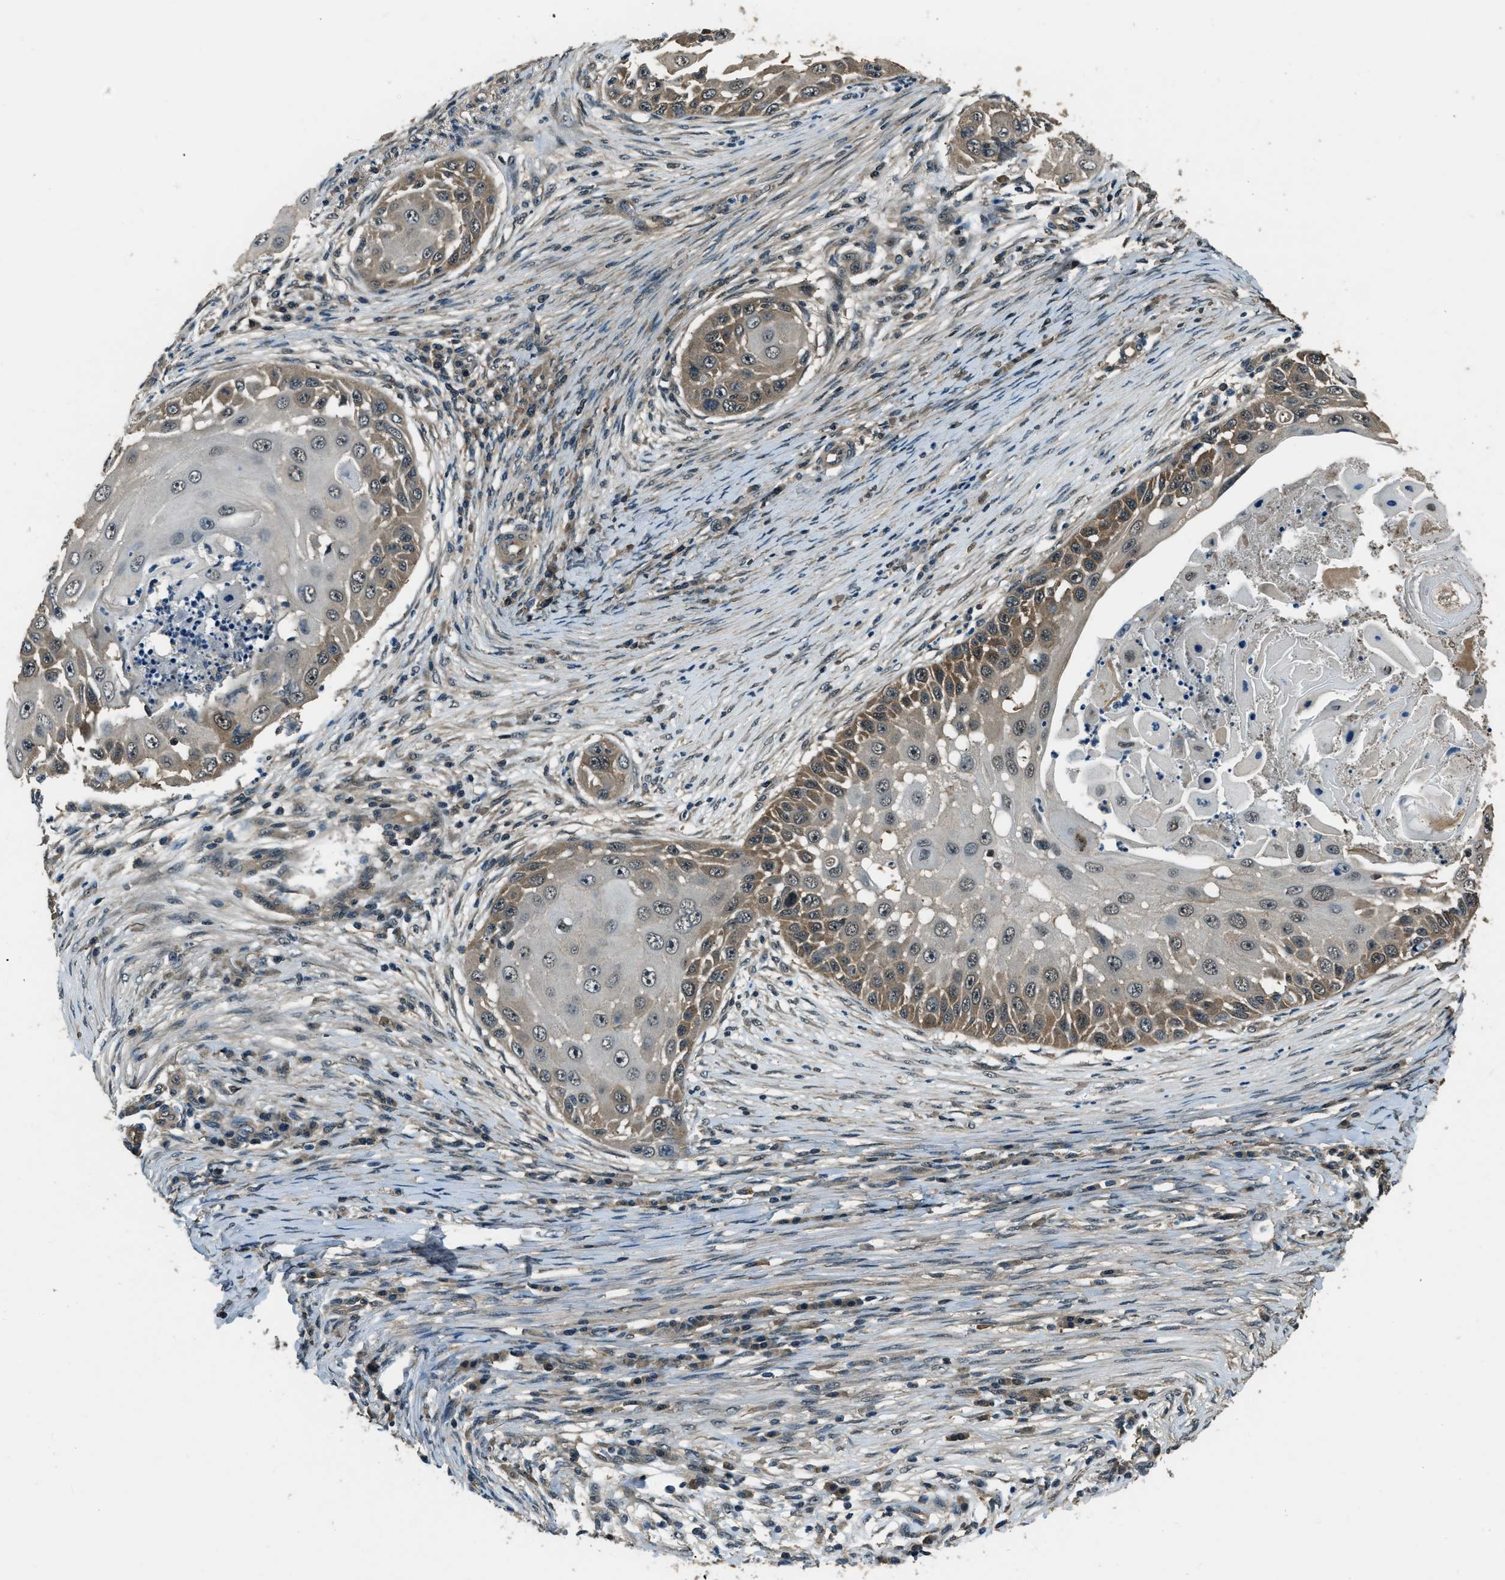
{"staining": {"intensity": "moderate", "quantity": "25%-75%", "location": "cytoplasmic/membranous"}, "tissue": "skin cancer", "cell_type": "Tumor cells", "image_type": "cancer", "snomed": [{"axis": "morphology", "description": "Squamous cell carcinoma, NOS"}, {"axis": "topography", "description": "Skin"}], "caption": "Squamous cell carcinoma (skin) tissue shows moderate cytoplasmic/membranous expression in approximately 25%-75% of tumor cells", "gene": "NUDCD3", "patient": {"sex": "female", "age": 44}}